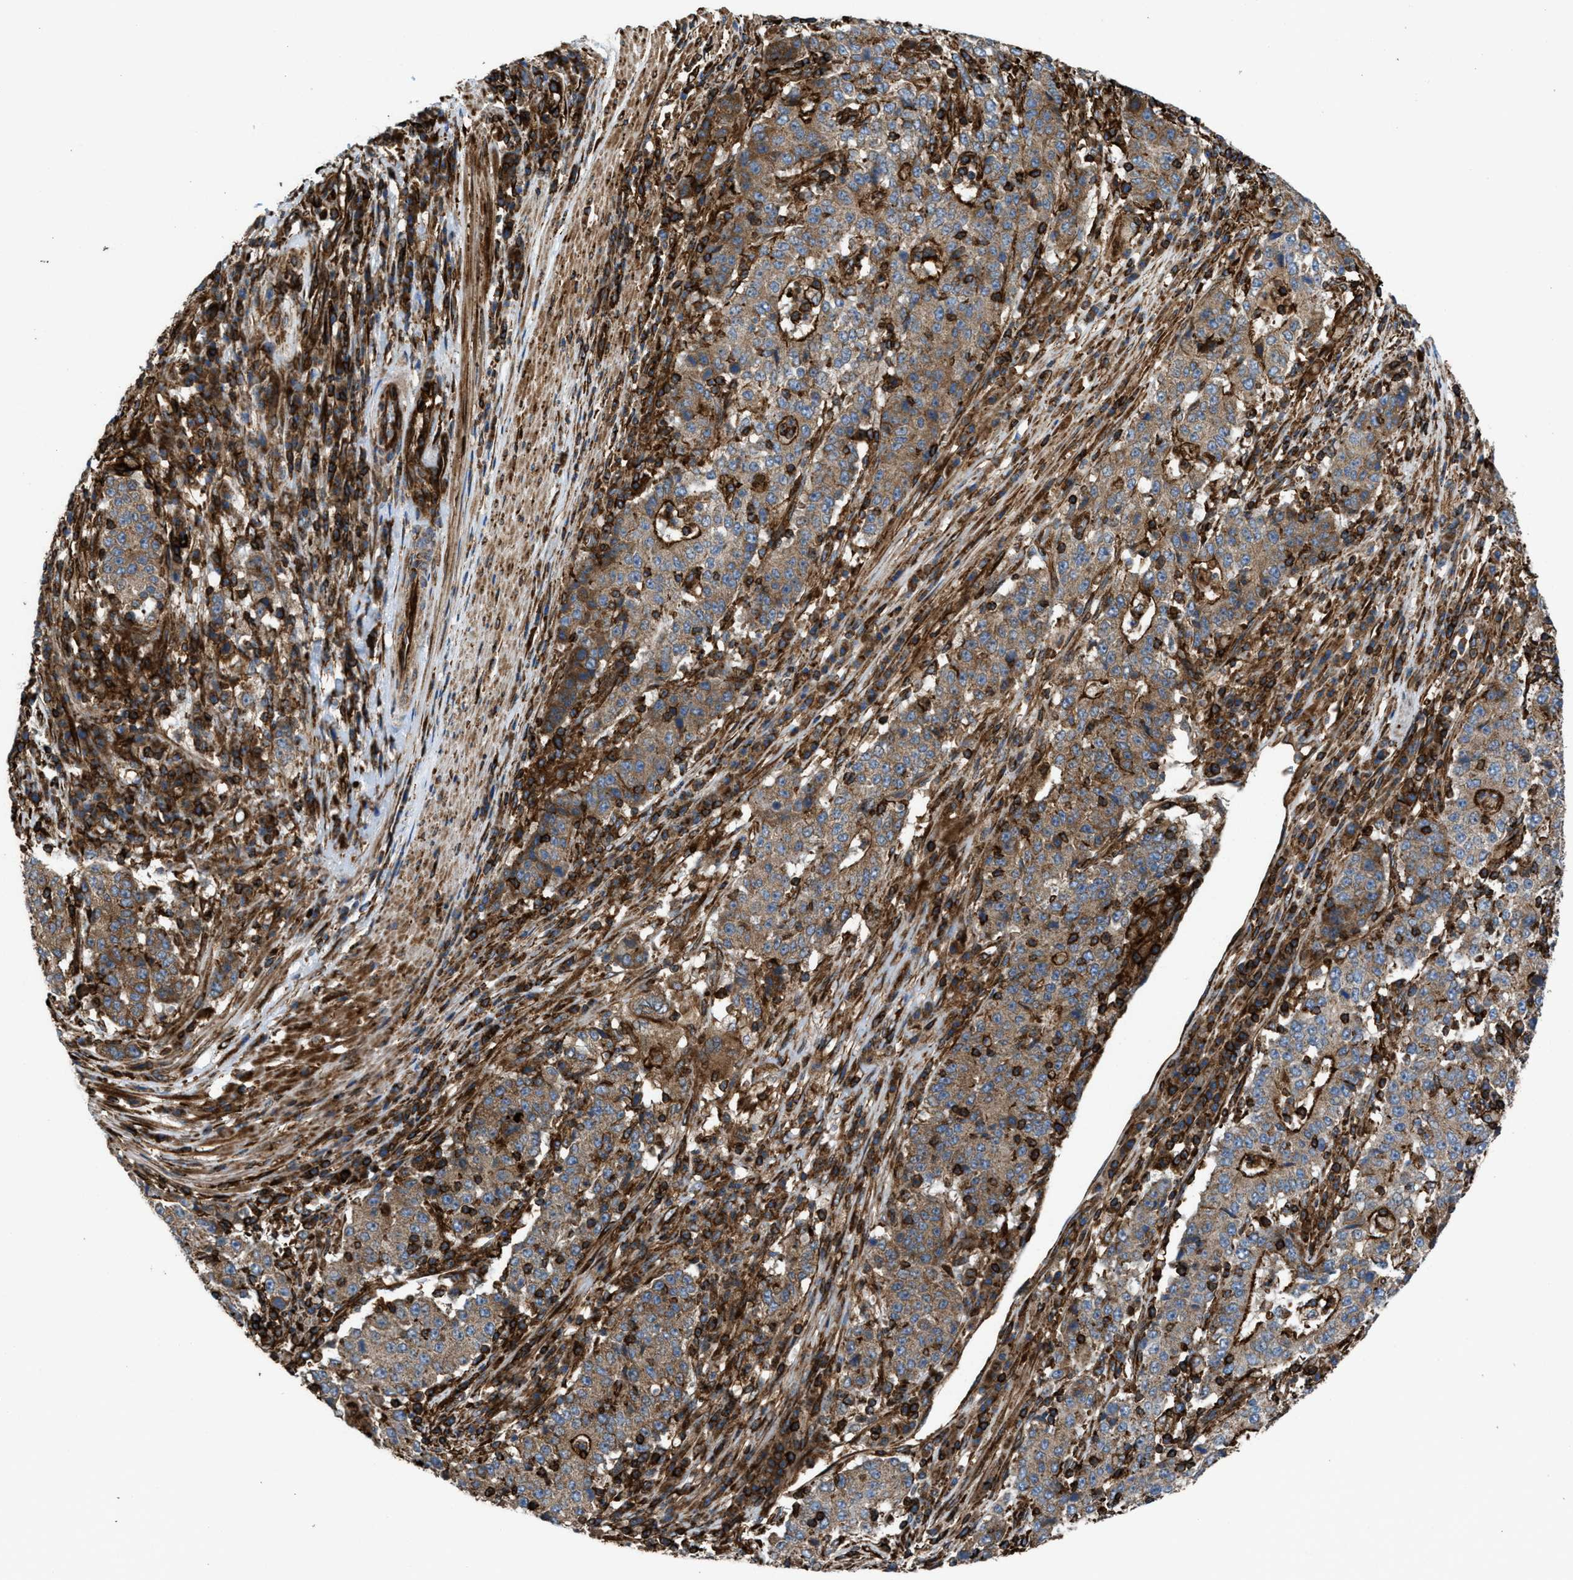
{"staining": {"intensity": "moderate", "quantity": ">75%", "location": "cytoplasmic/membranous"}, "tissue": "stomach cancer", "cell_type": "Tumor cells", "image_type": "cancer", "snomed": [{"axis": "morphology", "description": "Adenocarcinoma, NOS"}, {"axis": "topography", "description": "Stomach"}], "caption": "Stomach adenocarcinoma stained for a protein (brown) reveals moderate cytoplasmic/membranous positive expression in about >75% of tumor cells.", "gene": "EGLN1", "patient": {"sex": "male", "age": 59}}